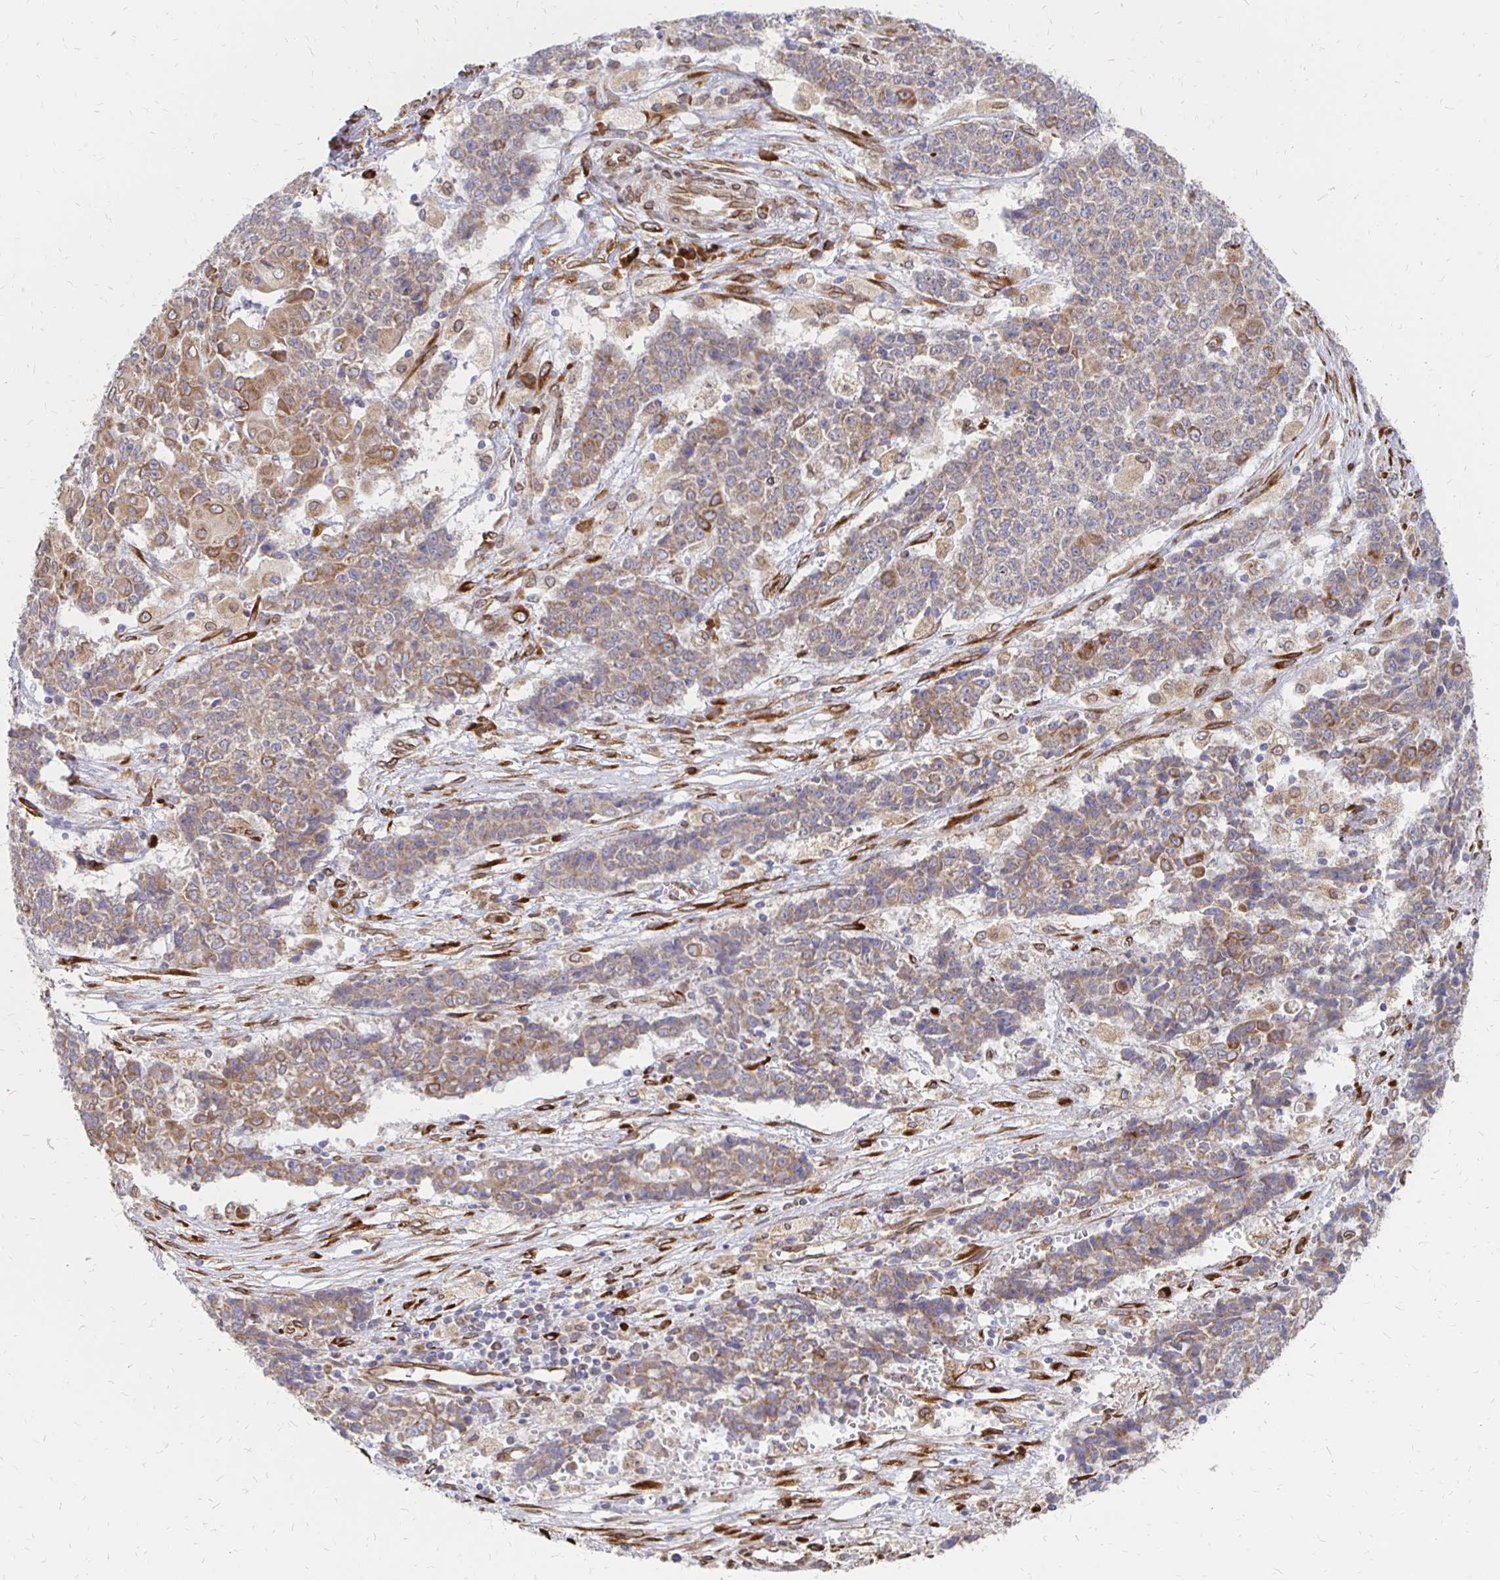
{"staining": {"intensity": "moderate", "quantity": "25%-75%", "location": "cytoplasmic/membranous"}, "tissue": "ovarian cancer", "cell_type": "Tumor cells", "image_type": "cancer", "snomed": [{"axis": "morphology", "description": "Carcinoma, endometroid"}, {"axis": "topography", "description": "Ovary"}], "caption": "Immunohistochemical staining of human ovarian cancer (endometroid carcinoma) shows medium levels of moderate cytoplasmic/membranous expression in about 25%-75% of tumor cells.", "gene": "PELI3", "patient": {"sex": "female", "age": 42}}